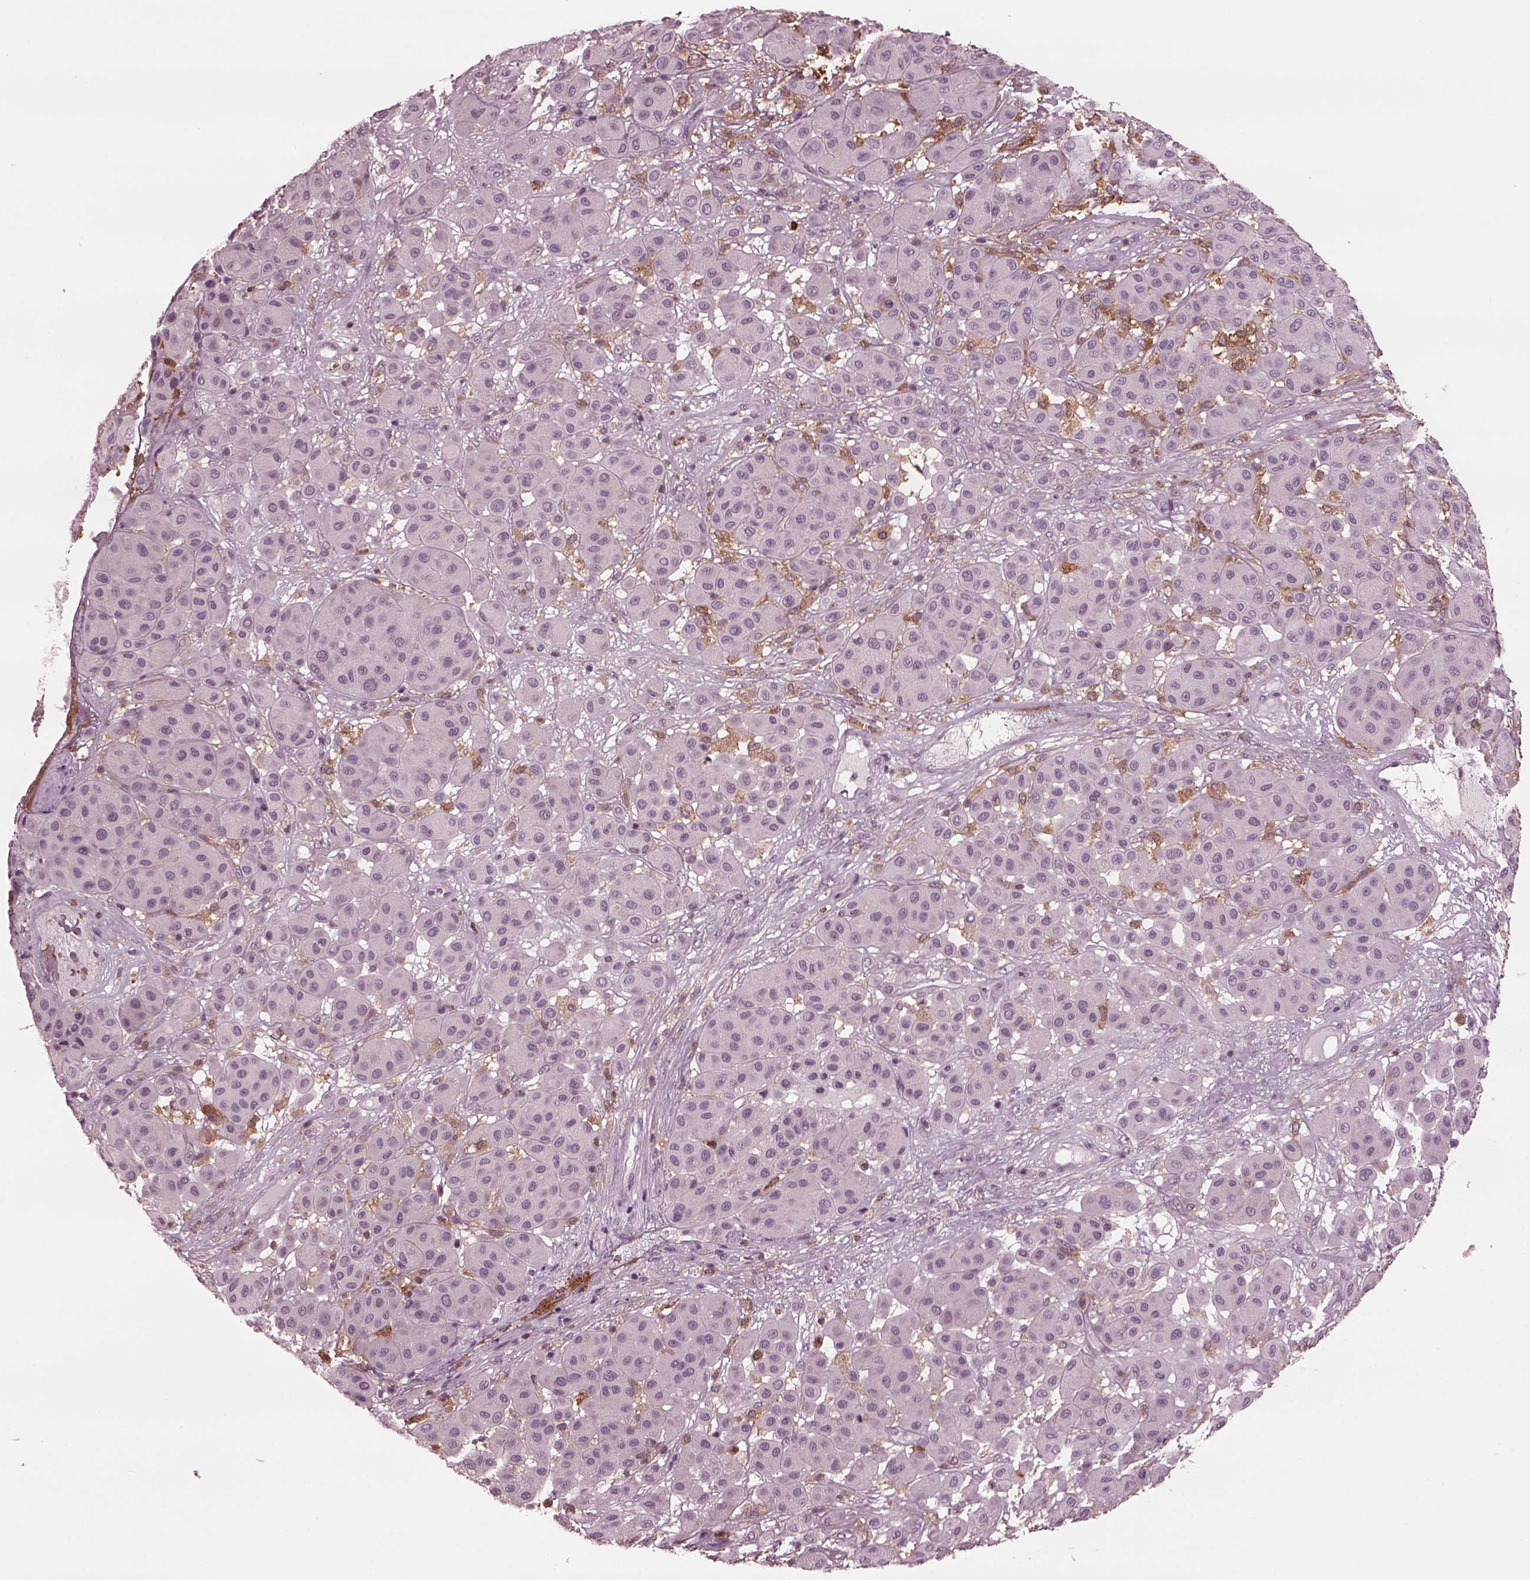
{"staining": {"intensity": "negative", "quantity": "none", "location": "none"}, "tissue": "melanoma", "cell_type": "Tumor cells", "image_type": "cancer", "snomed": [{"axis": "morphology", "description": "Malignant melanoma, Metastatic site"}, {"axis": "topography", "description": "Smooth muscle"}], "caption": "Melanoma was stained to show a protein in brown. There is no significant positivity in tumor cells.", "gene": "PSTPIP2", "patient": {"sex": "male", "age": 41}}